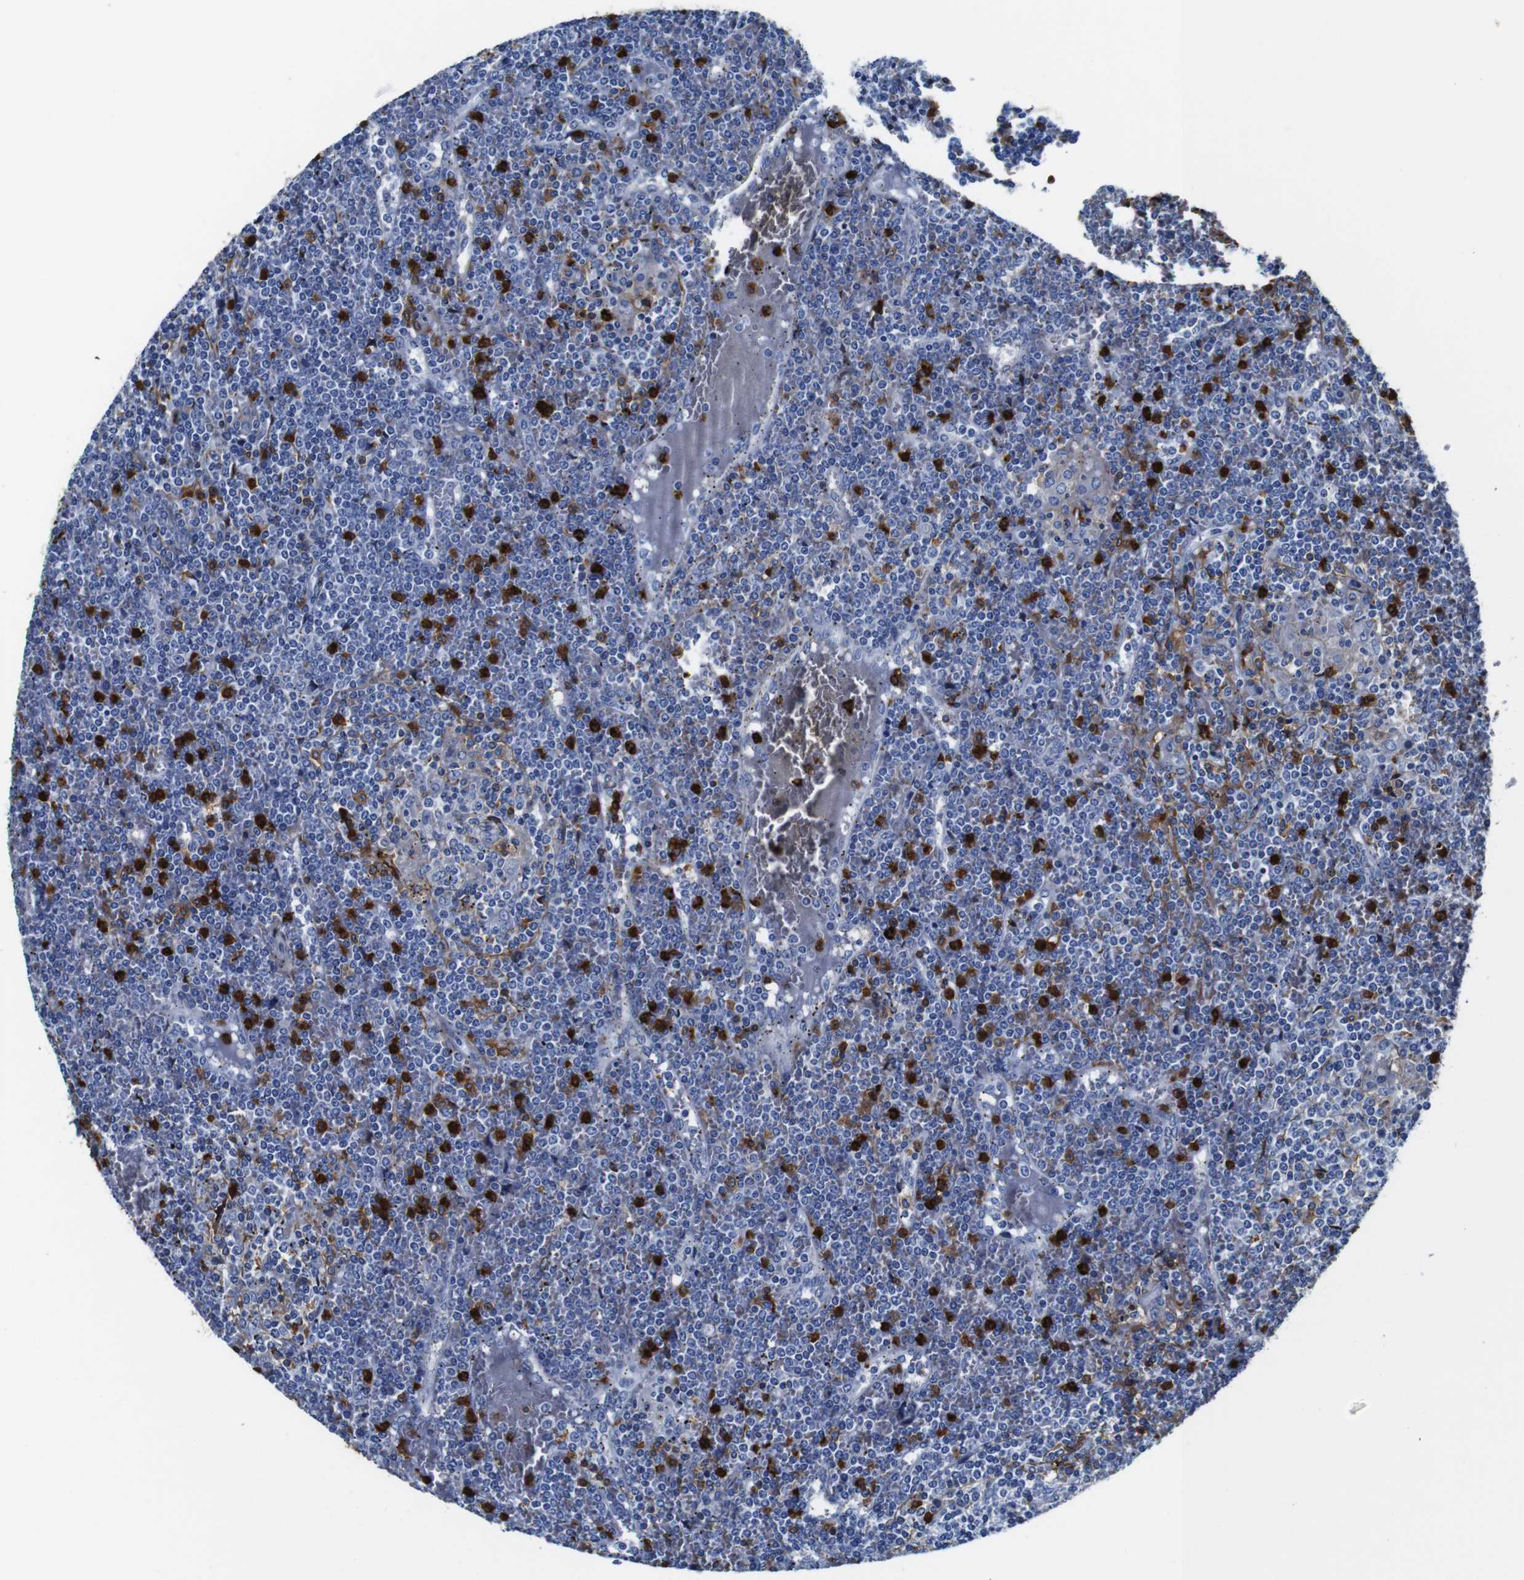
{"staining": {"intensity": "negative", "quantity": "none", "location": "none"}, "tissue": "lymphoma", "cell_type": "Tumor cells", "image_type": "cancer", "snomed": [{"axis": "morphology", "description": "Malignant lymphoma, non-Hodgkin's type, Low grade"}, {"axis": "topography", "description": "Spleen"}], "caption": "Tumor cells show no significant protein expression in lymphoma.", "gene": "ANXA1", "patient": {"sex": "female", "age": 19}}